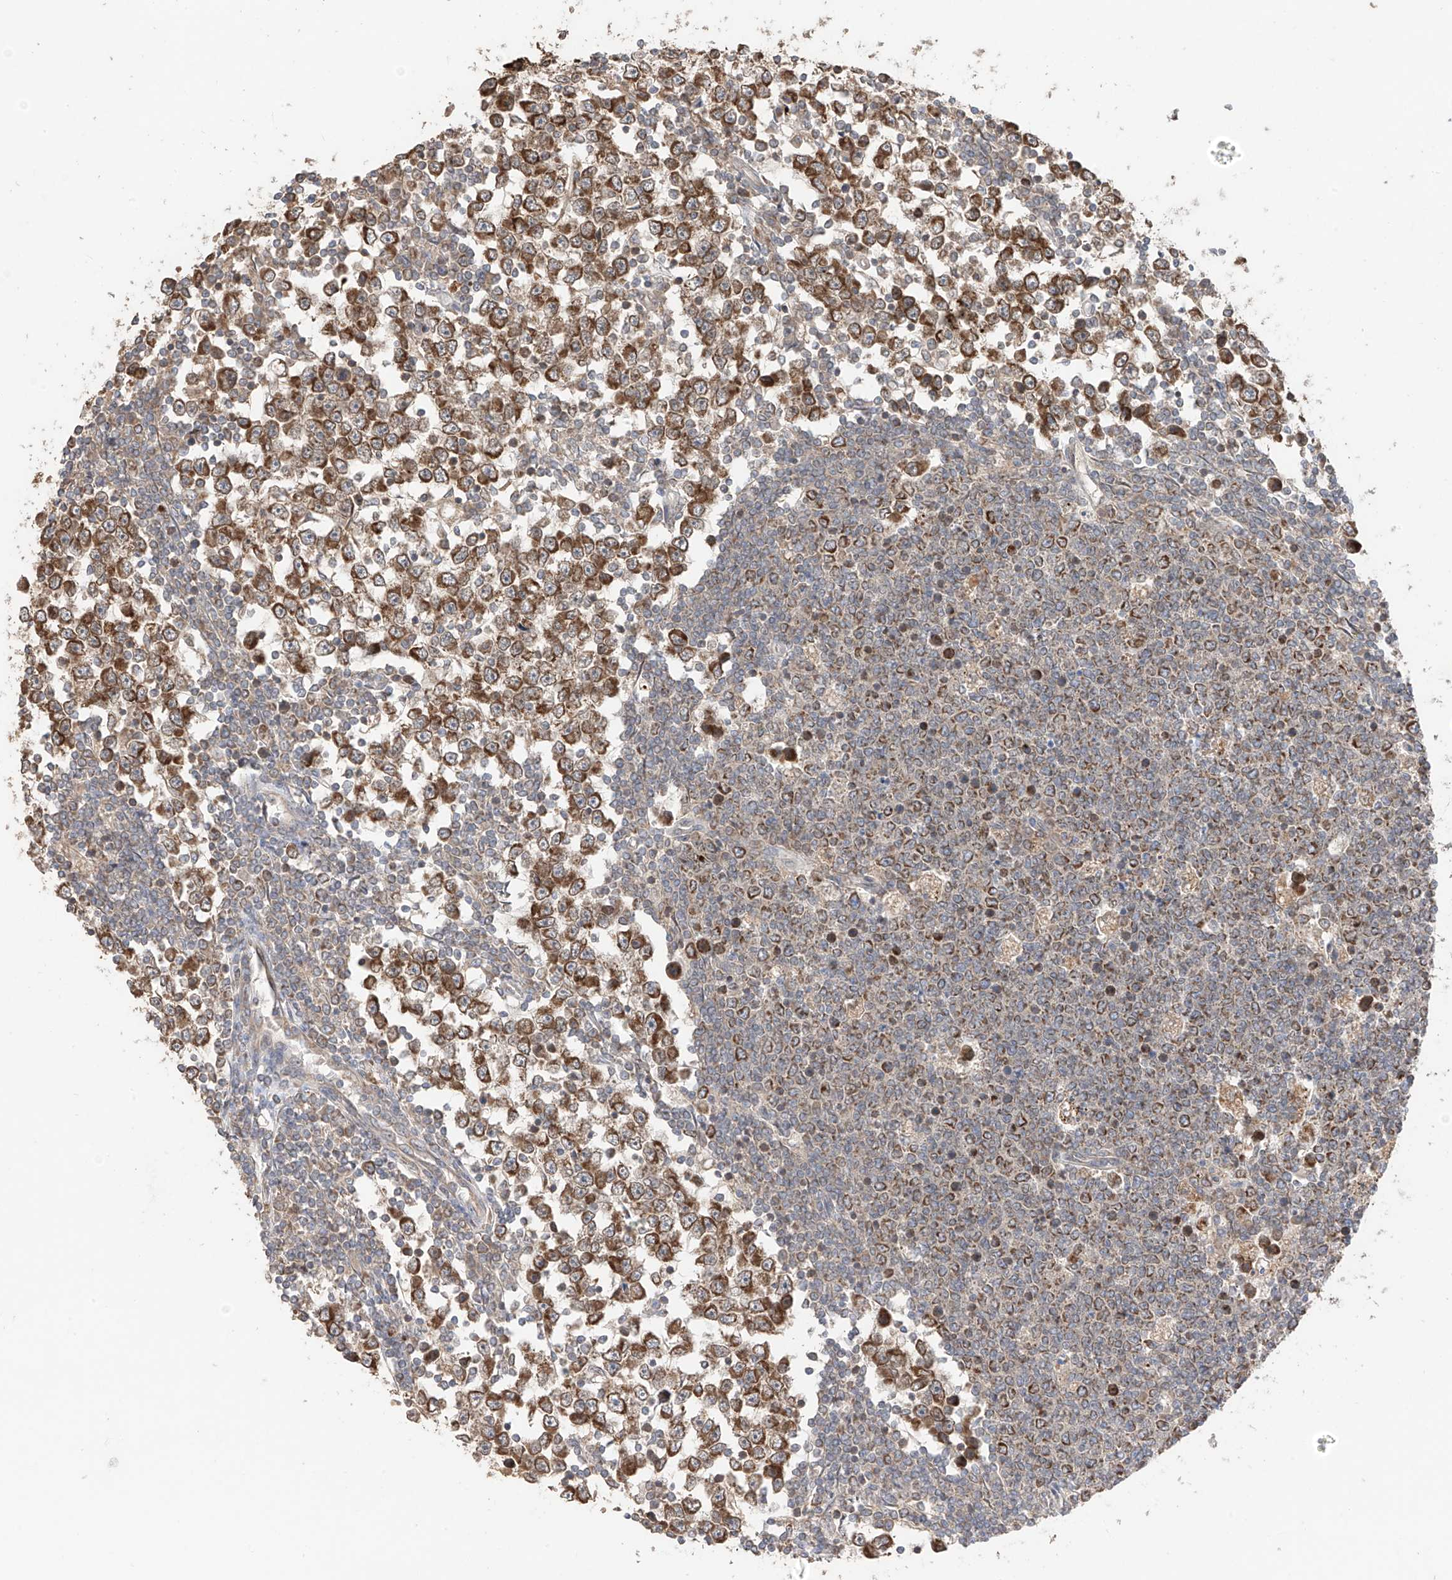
{"staining": {"intensity": "moderate", "quantity": ">75%", "location": "cytoplasmic/membranous,nuclear"}, "tissue": "testis cancer", "cell_type": "Tumor cells", "image_type": "cancer", "snomed": [{"axis": "morphology", "description": "Seminoma, NOS"}, {"axis": "topography", "description": "Testis"}], "caption": "Testis cancer tissue reveals moderate cytoplasmic/membranous and nuclear expression in approximately >75% of tumor cells (brown staining indicates protein expression, while blue staining denotes nuclei).", "gene": "AHCTF1", "patient": {"sex": "male", "age": 65}}